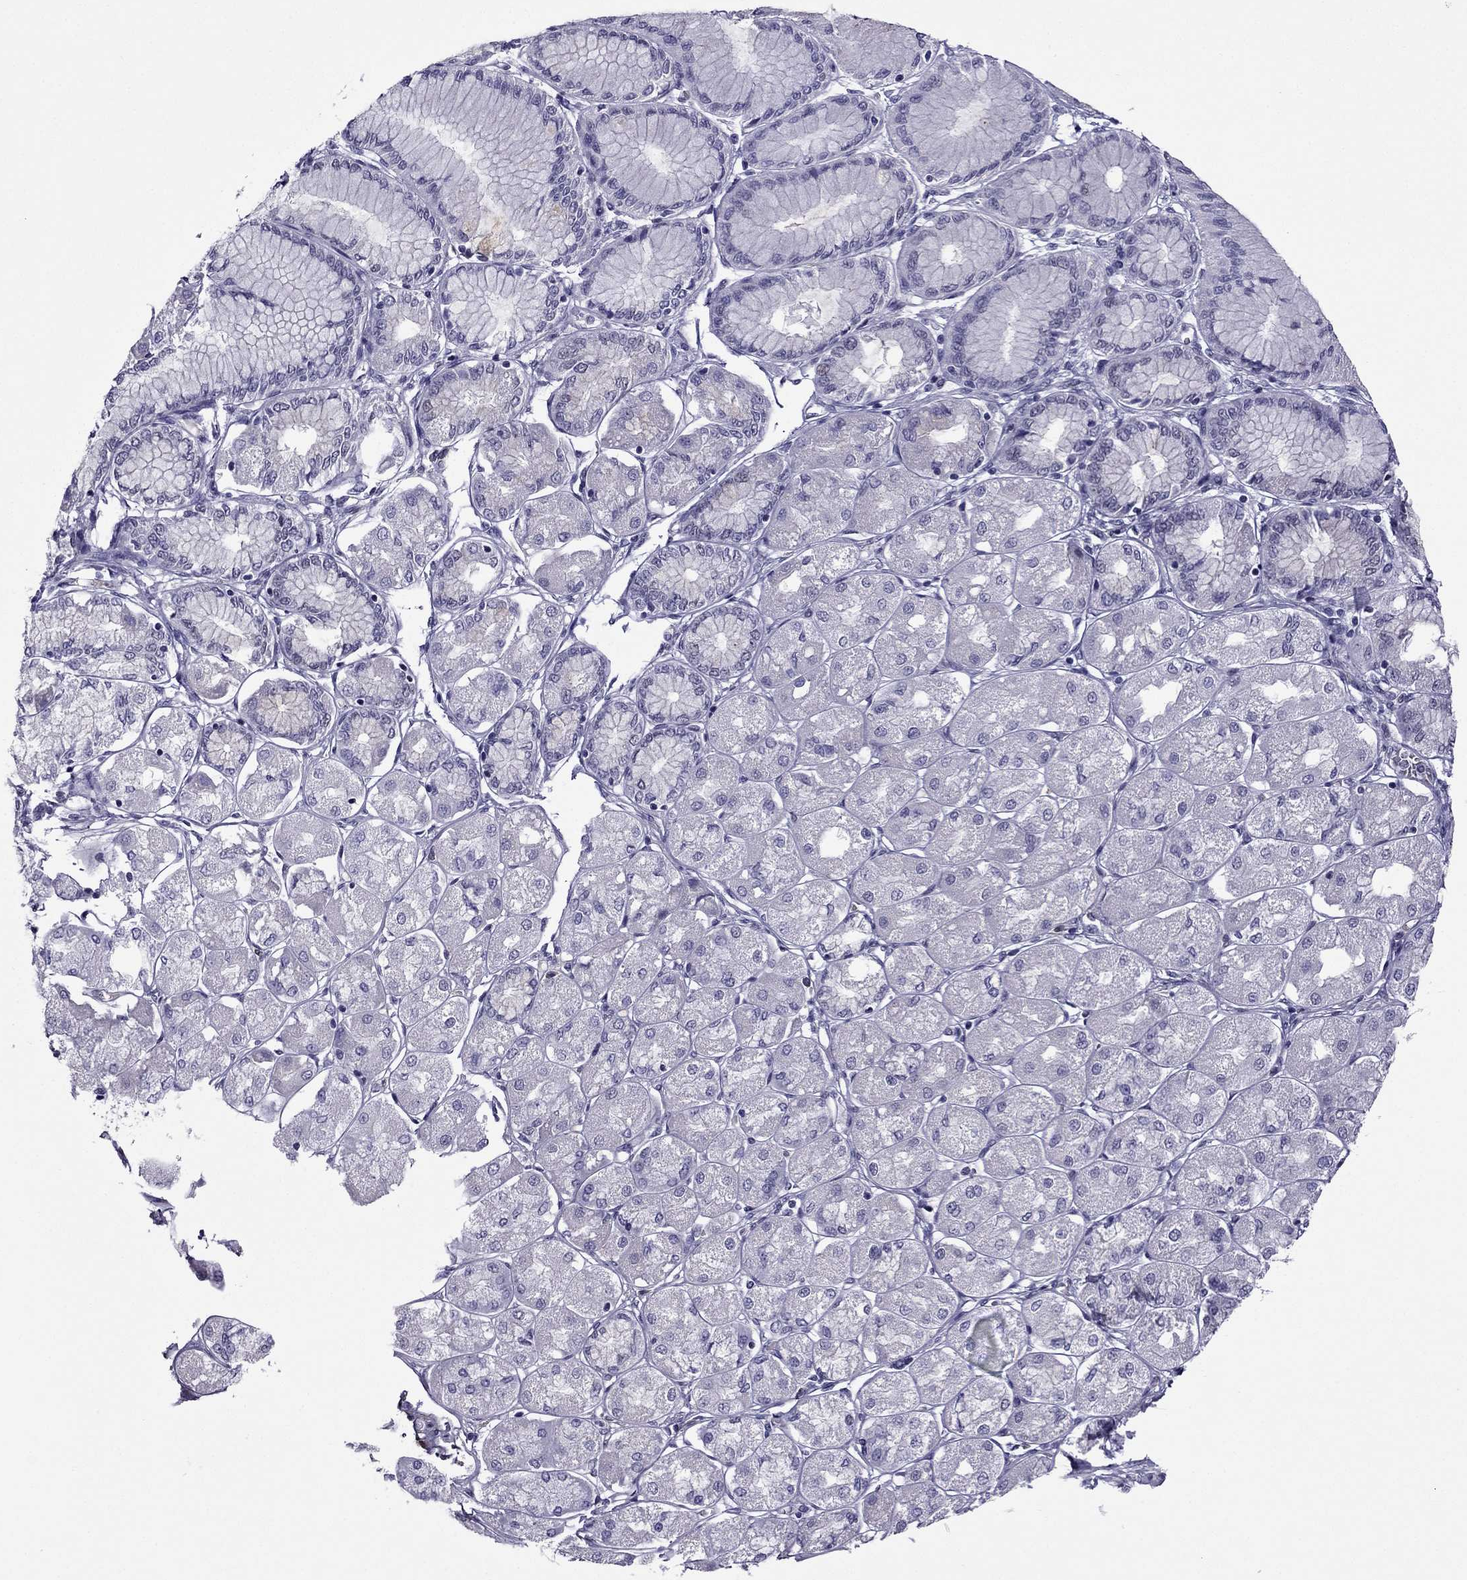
{"staining": {"intensity": "negative", "quantity": "none", "location": "none"}, "tissue": "stomach cancer", "cell_type": "Tumor cells", "image_type": "cancer", "snomed": [{"axis": "morphology", "description": "Normal tissue, NOS"}, {"axis": "morphology", "description": "Adenocarcinoma, NOS"}, {"axis": "morphology", "description": "Adenocarcinoma, High grade"}, {"axis": "topography", "description": "Stomach, upper"}, {"axis": "topography", "description": "Stomach"}], "caption": "Immunohistochemistry image of stomach high-grade adenocarcinoma stained for a protein (brown), which displays no staining in tumor cells.", "gene": "MYLK3", "patient": {"sex": "female", "age": 65}}